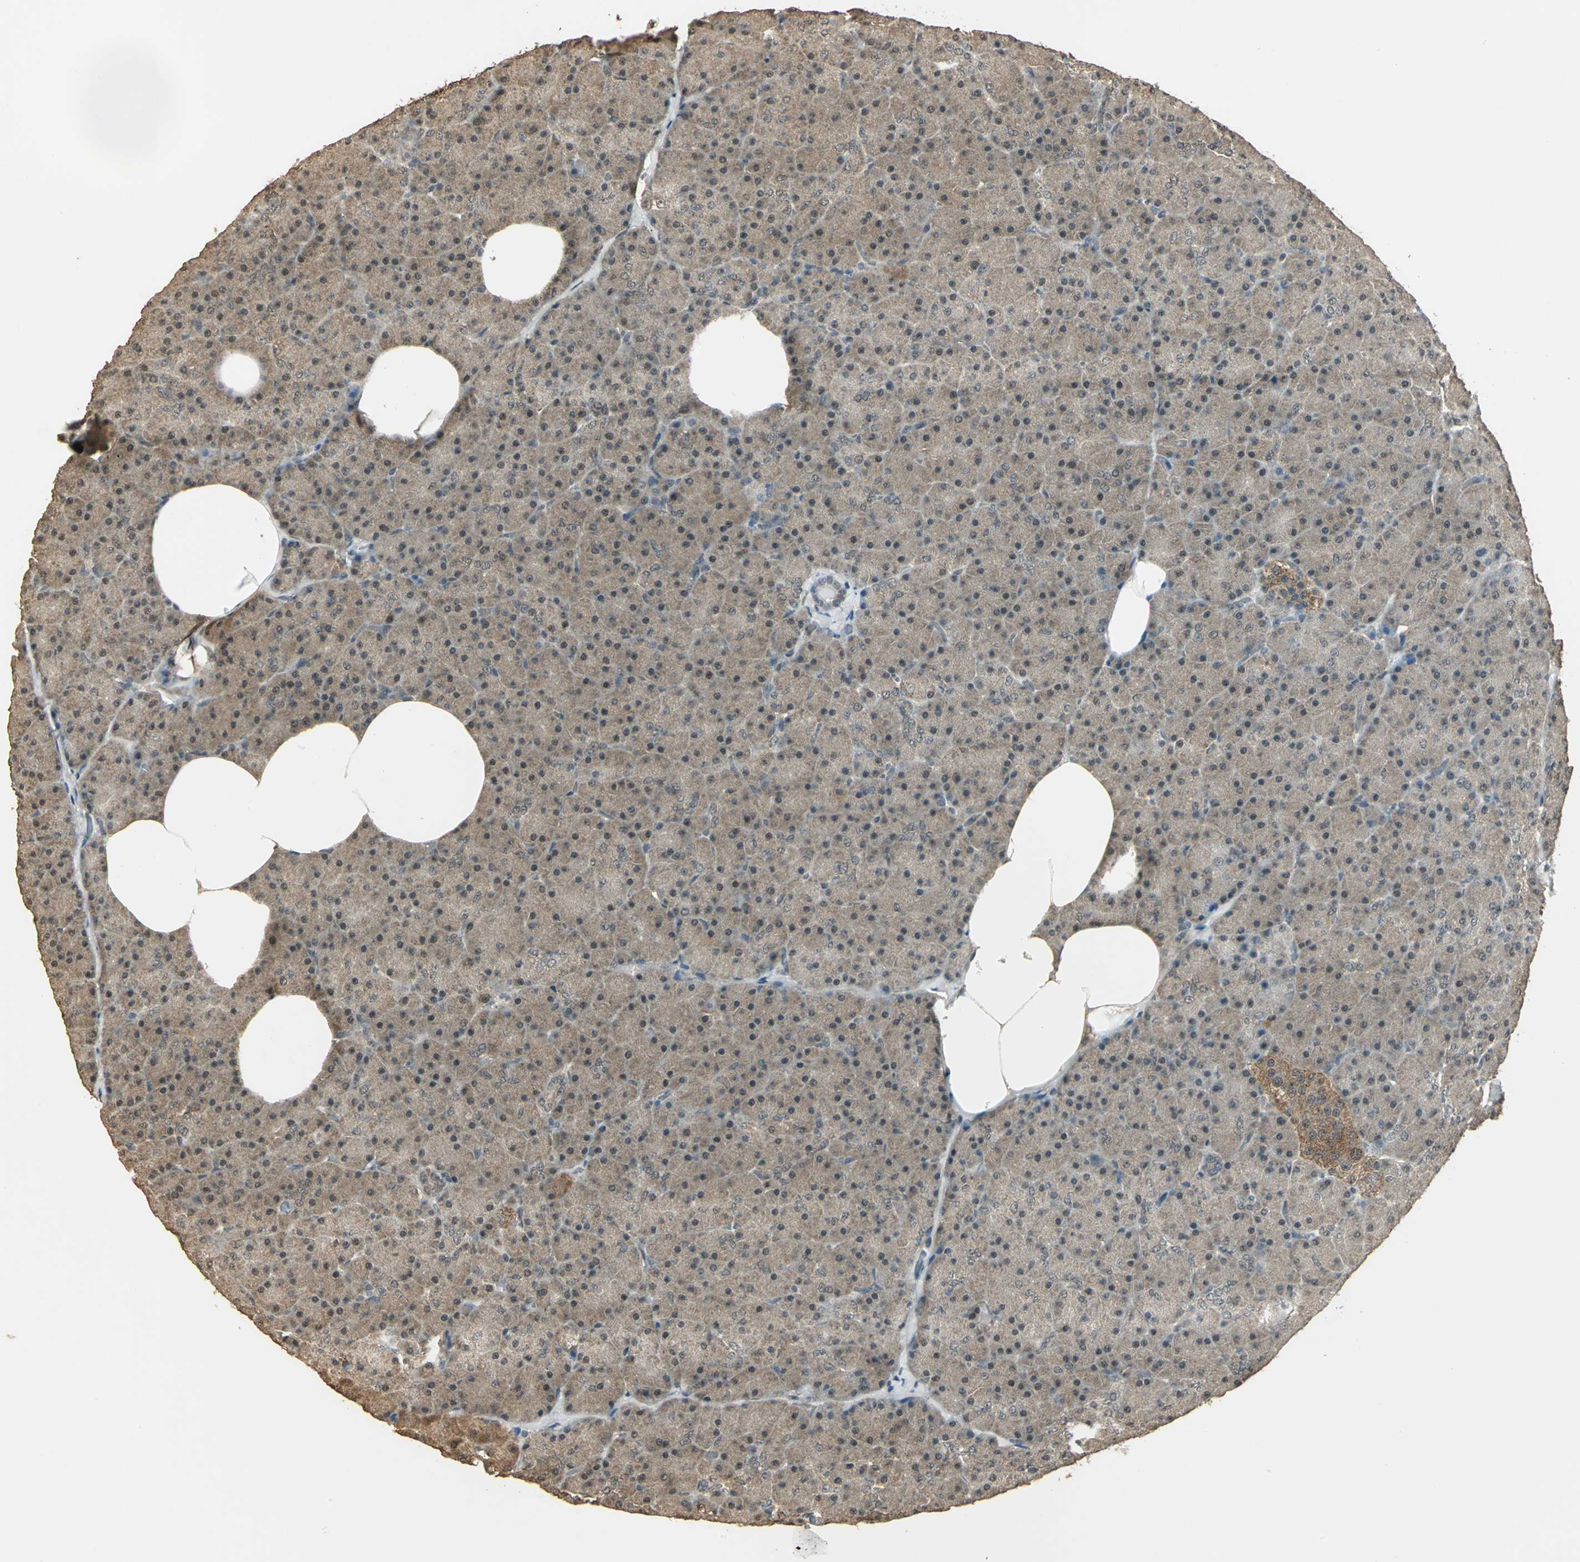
{"staining": {"intensity": "moderate", "quantity": ">75%", "location": "cytoplasmic/membranous"}, "tissue": "pancreas", "cell_type": "Exocrine glandular cells", "image_type": "normal", "snomed": [{"axis": "morphology", "description": "Normal tissue, NOS"}, {"axis": "topography", "description": "Pancreas"}], "caption": "Moderate cytoplasmic/membranous expression for a protein is present in approximately >75% of exocrine glandular cells of benign pancreas using IHC.", "gene": "UCHL5", "patient": {"sex": "female", "age": 35}}